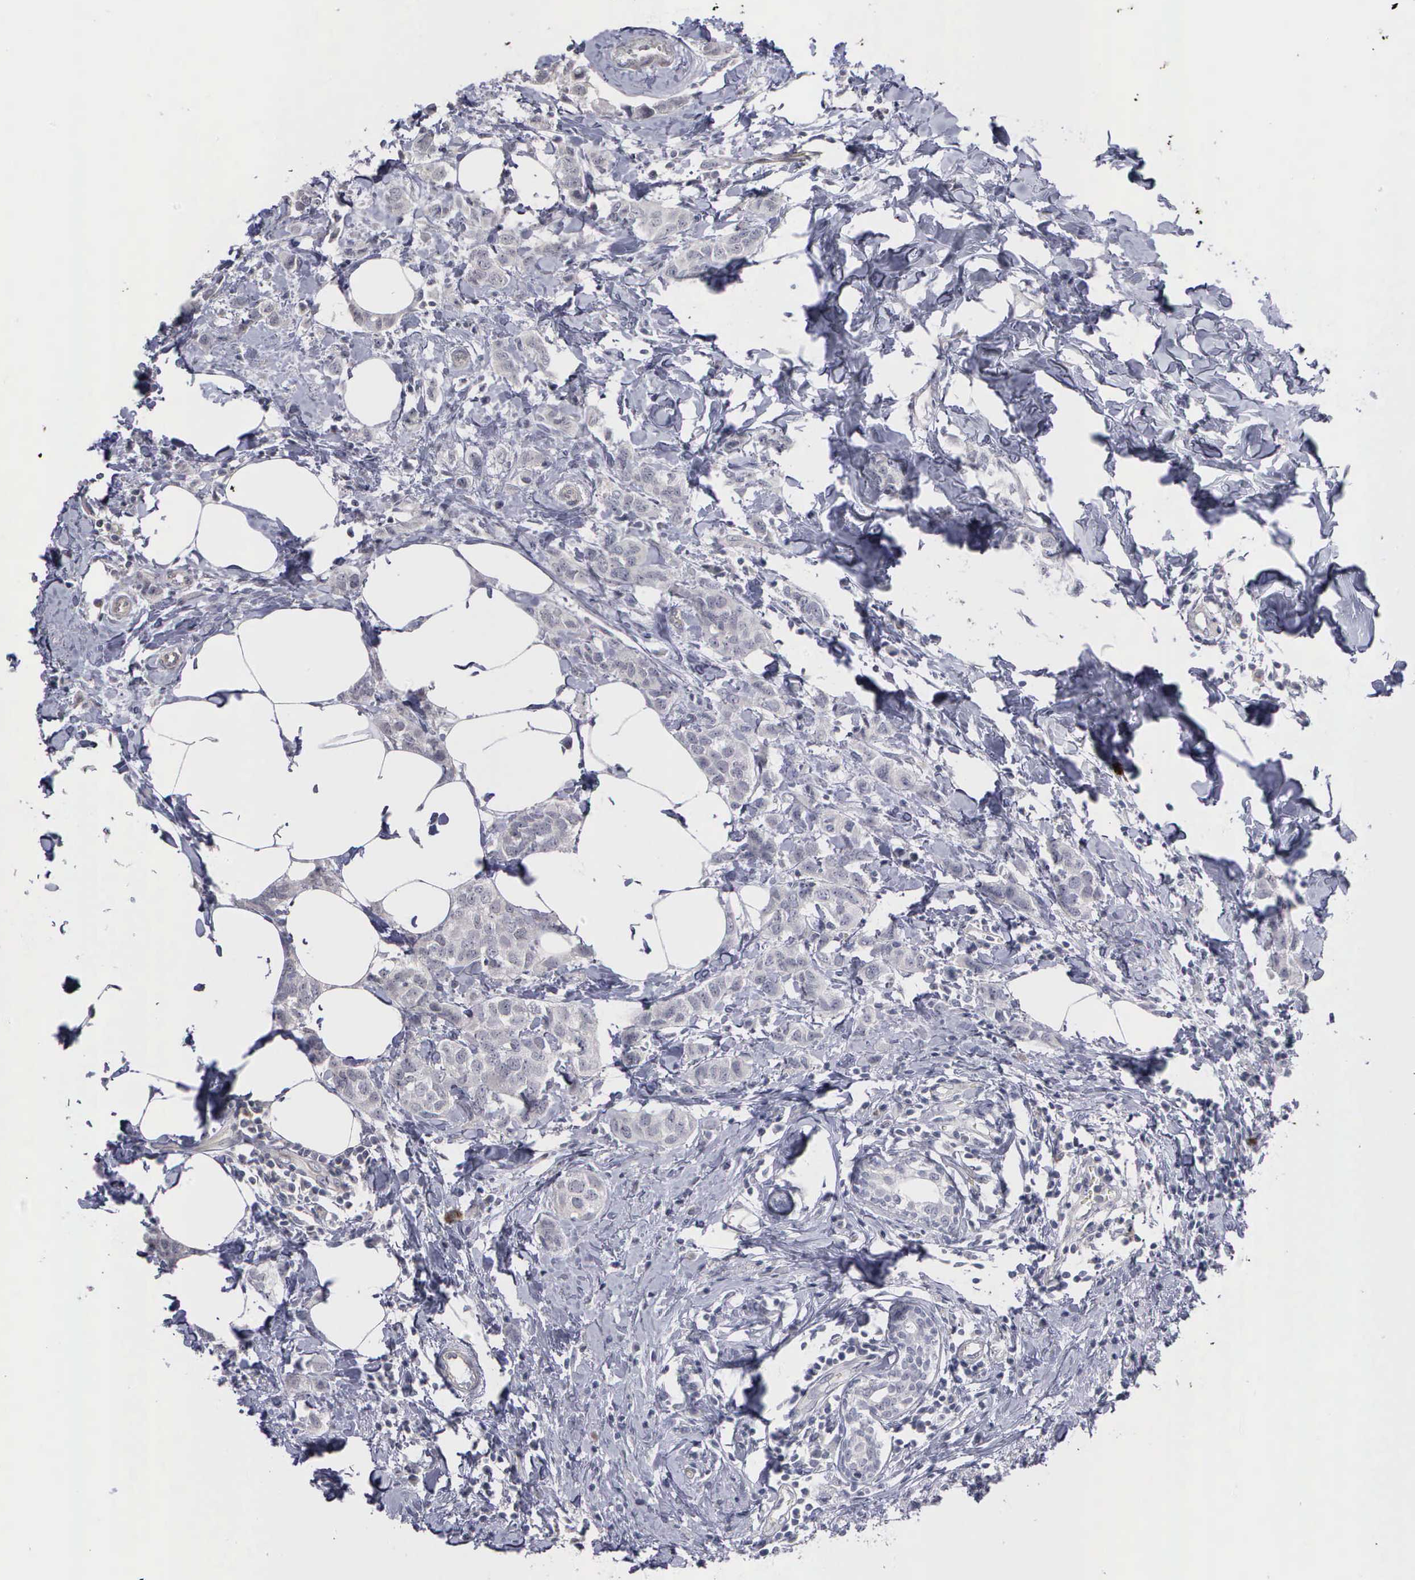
{"staining": {"intensity": "negative", "quantity": "none", "location": "none"}, "tissue": "breast cancer", "cell_type": "Tumor cells", "image_type": "cancer", "snomed": [{"axis": "morphology", "description": "Normal tissue, NOS"}, {"axis": "morphology", "description": "Duct carcinoma"}, {"axis": "topography", "description": "Breast"}], "caption": "The immunohistochemistry (IHC) image has no significant expression in tumor cells of intraductal carcinoma (breast) tissue.", "gene": "MMP9", "patient": {"sex": "female", "age": 50}}